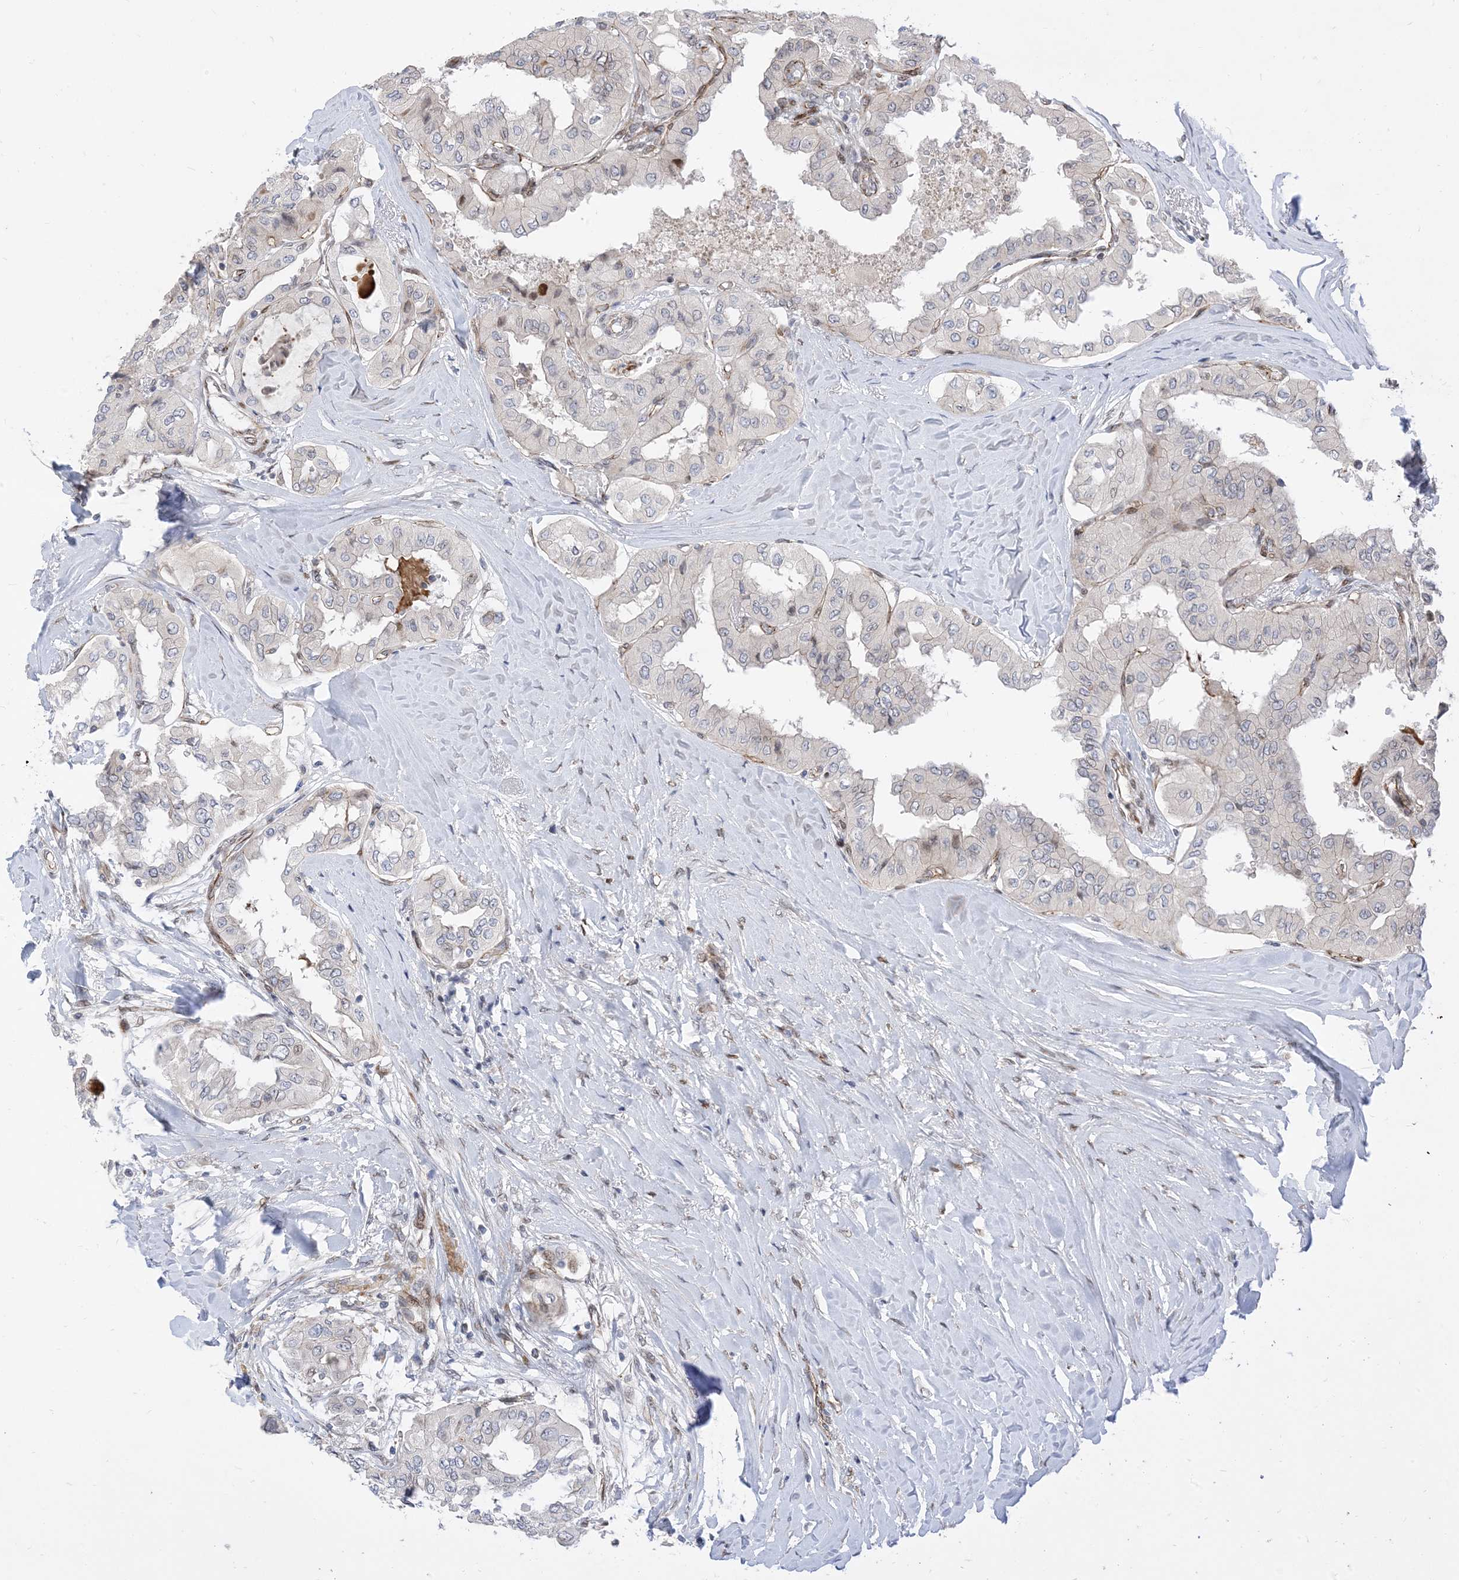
{"staining": {"intensity": "negative", "quantity": "none", "location": "none"}, "tissue": "thyroid cancer", "cell_type": "Tumor cells", "image_type": "cancer", "snomed": [{"axis": "morphology", "description": "Papillary adenocarcinoma, NOS"}, {"axis": "topography", "description": "Thyroid gland"}], "caption": "Tumor cells show no significant staining in thyroid papillary adenocarcinoma. The staining is performed using DAB brown chromogen with nuclei counter-stained in using hematoxylin.", "gene": "TYSND1", "patient": {"sex": "female", "age": 59}}